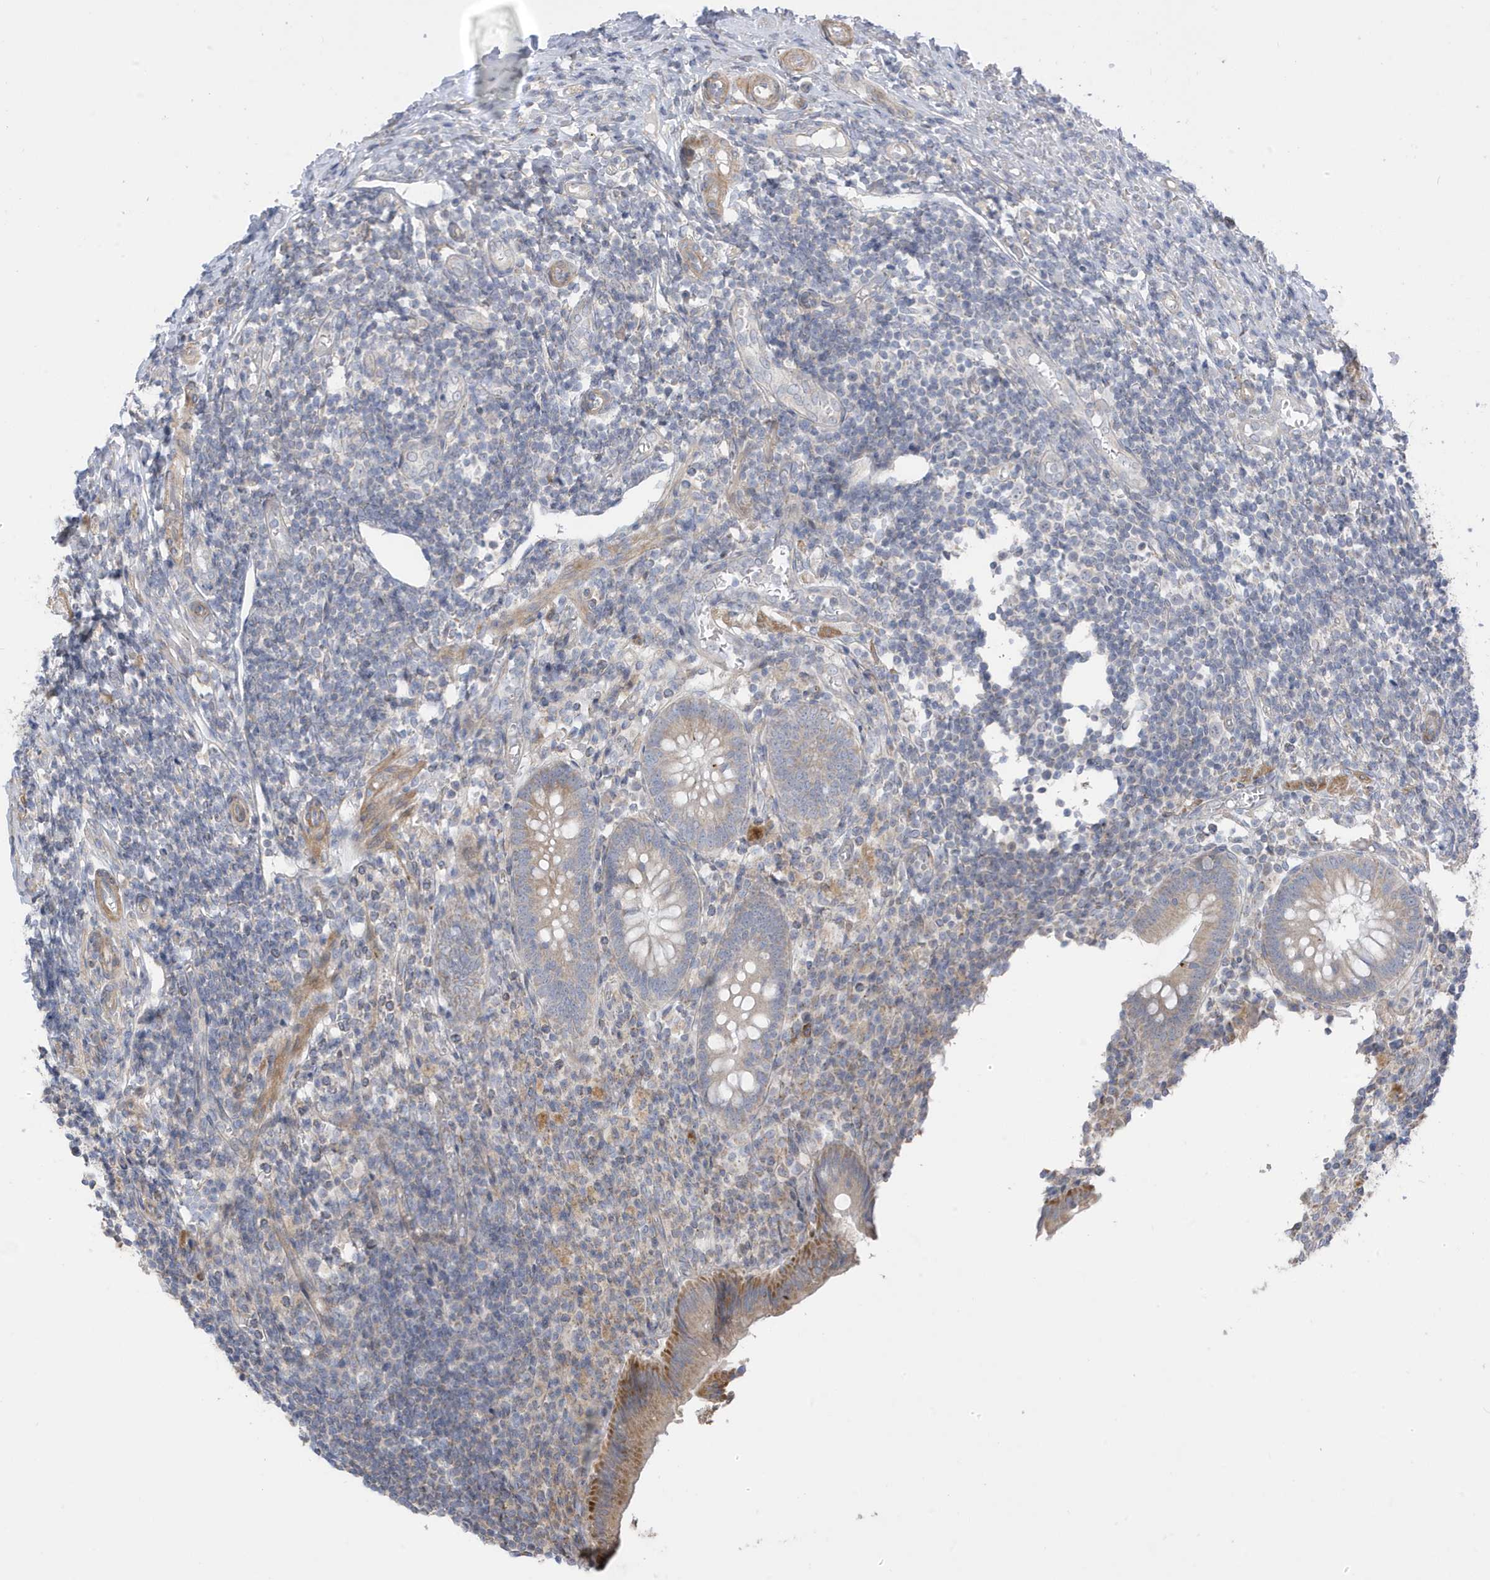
{"staining": {"intensity": "moderate", "quantity": "<25%", "location": "cytoplasmic/membranous"}, "tissue": "appendix", "cell_type": "Glandular cells", "image_type": "normal", "snomed": [{"axis": "morphology", "description": "Normal tissue, NOS"}, {"axis": "topography", "description": "Appendix"}], "caption": "High-magnification brightfield microscopy of normal appendix stained with DAB (3,3'-diaminobenzidine) (brown) and counterstained with hematoxylin (blue). glandular cells exhibit moderate cytoplasmic/membranous expression is present in about<25% of cells.", "gene": "ATP13A5", "patient": {"sex": "female", "age": 17}}